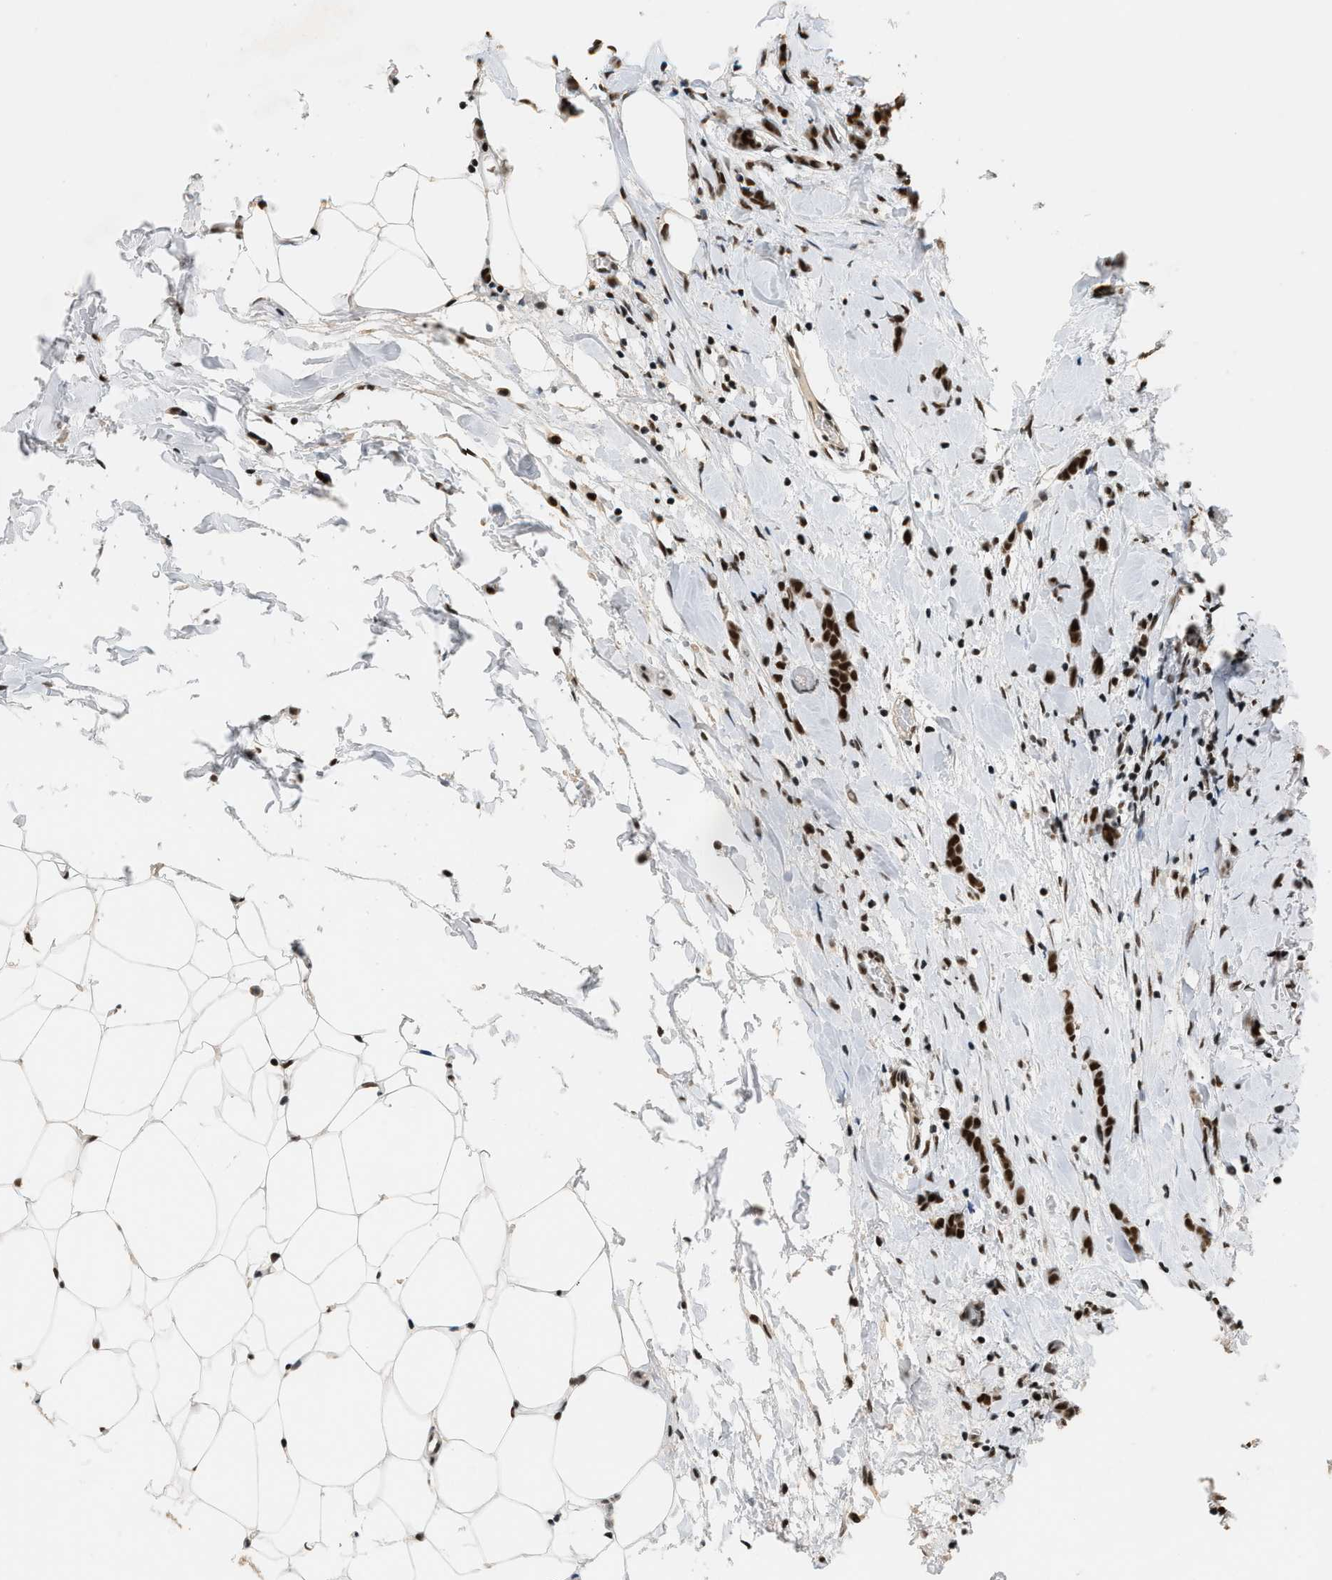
{"staining": {"intensity": "strong", "quantity": ">75%", "location": "nuclear"}, "tissue": "breast cancer", "cell_type": "Tumor cells", "image_type": "cancer", "snomed": [{"axis": "morphology", "description": "Lobular carcinoma, in situ"}, {"axis": "morphology", "description": "Lobular carcinoma"}, {"axis": "topography", "description": "Breast"}], "caption": "Immunohistochemistry (IHC) histopathology image of neoplastic tissue: breast cancer (lobular carcinoma) stained using immunohistochemistry (IHC) exhibits high levels of strong protein expression localized specifically in the nuclear of tumor cells, appearing as a nuclear brown color.", "gene": "SMARCB1", "patient": {"sex": "female", "age": 41}}